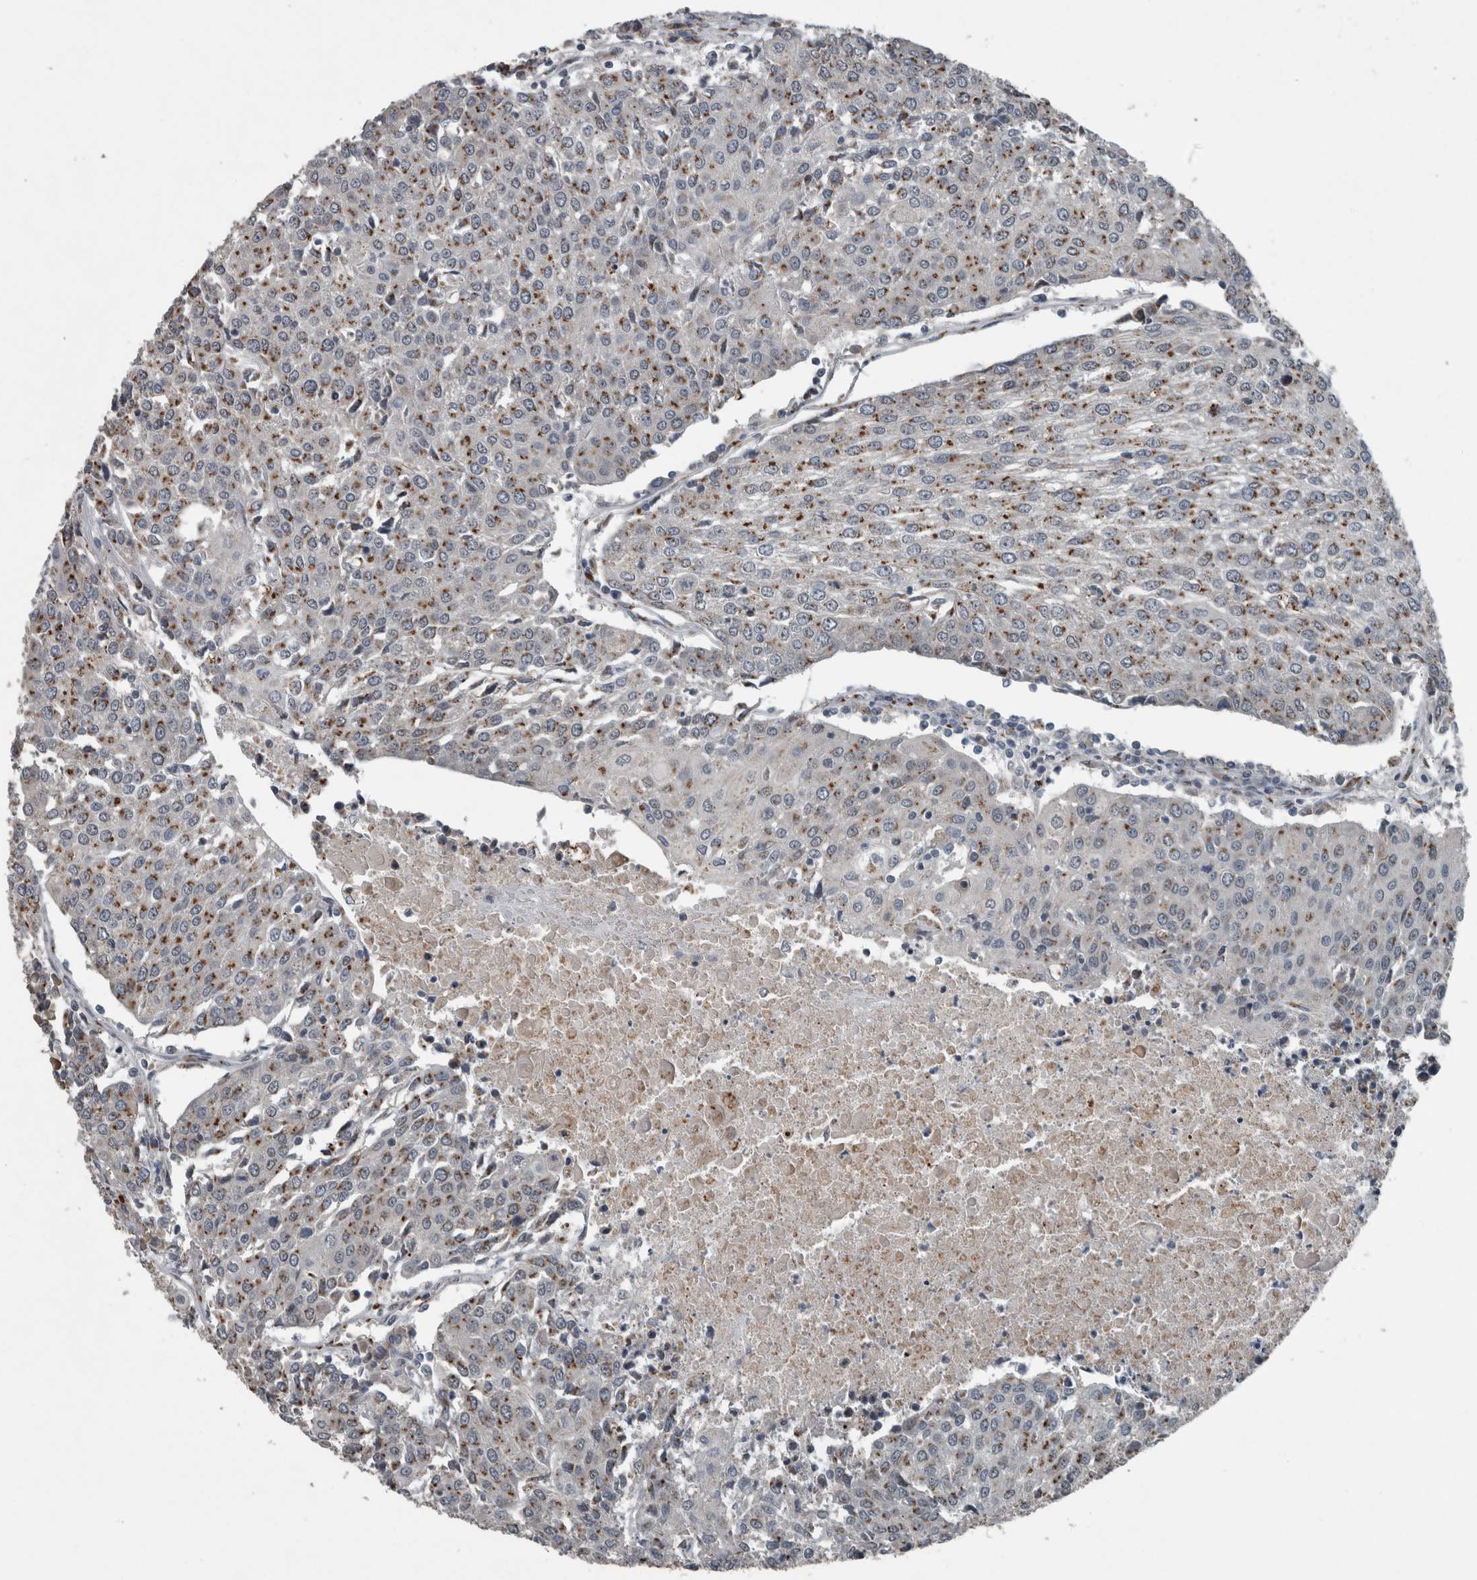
{"staining": {"intensity": "moderate", "quantity": ">75%", "location": "cytoplasmic/membranous"}, "tissue": "urothelial cancer", "cell_type": "Tumor cells", "image_type": "cancer", "snomed": [{"axis": "morphology", "description": "Urothelial carcinoma, High grade"}, {"axis": "topography", "description": "Urinary bladder"}], "caption": "The image shows immunohistochemical staining of urothelial cancer. There is moderate cytoplasmic/membranous positivity is identified in approximately >75% of tumor cells.", "gene": "ZNF345", "patient": {"sex": "female", "age": 85}}